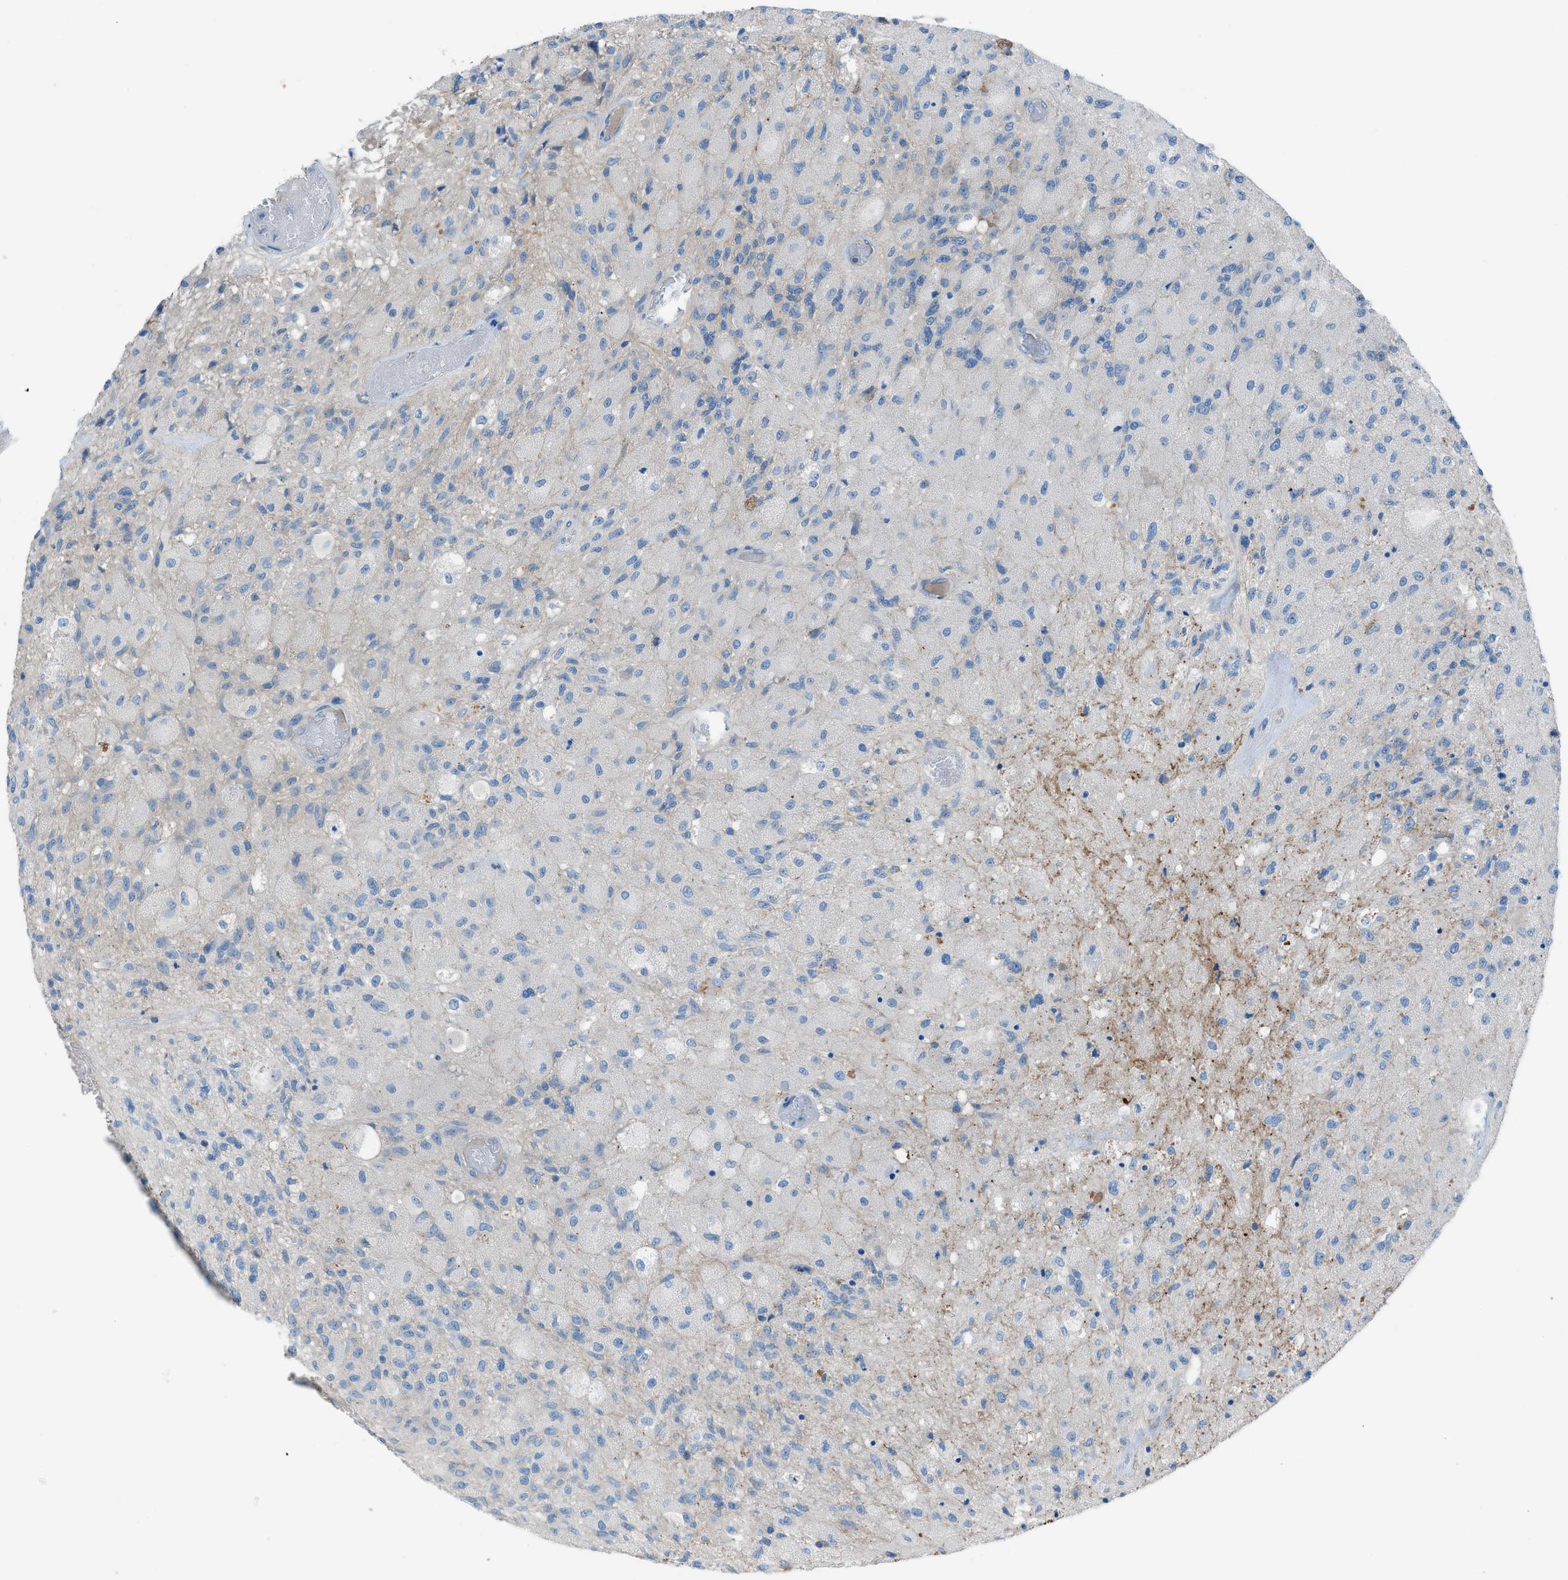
{"staining": {"intensity": "negative", "quantity": "none", "location": "none"}, "tissue": "glioma", "cell_type": "Tumor cells", "image_type": "cancer", "snomed": [{"axis": "morphology", "description": "Normal tissue, NOS"}, {"axis": "morphology", "description": "Glioma, malignant, High grade"}, {"axis": "topography", "description": "Cerebral cortex"}], "caption": "Immunohistochemistry (IHC) micrograph of neoplastic tissue: glioma stained with DAB reveals no significant protein staining in tumor cells.", "gene": "C5AR2", "patient": {"sex": "male", "age": 77}}